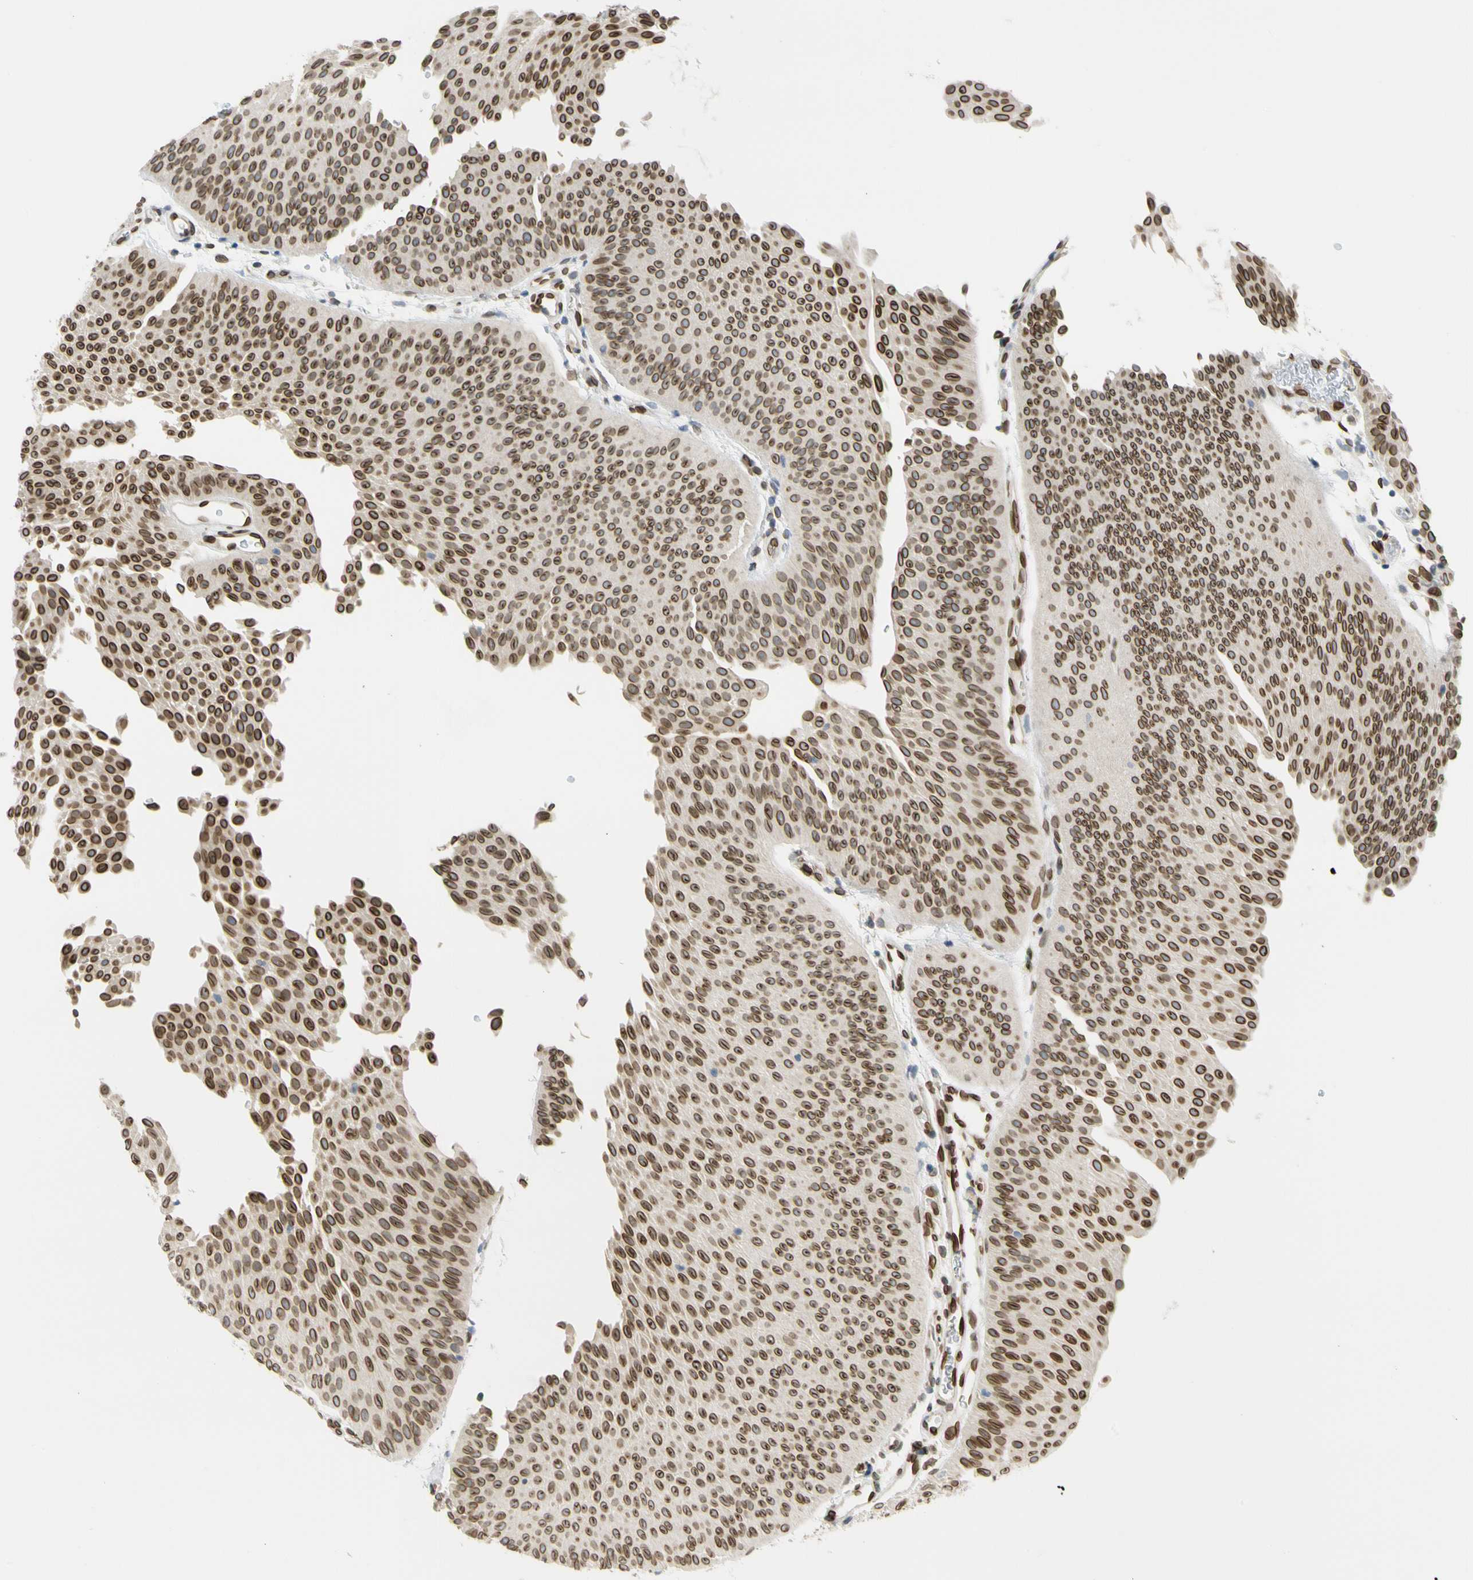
{"staining": {"intensity": "strong", "quantity": ">75%", "location": "cytoplasmic/membranous,nuclear"}, "tissue": "urothelial cancer", "cell_type": "Tumor cells", "image_type": "cancer", "snomed": [{"axis": "morphology", "description": "Urothelial carcinoma, Low grade"}, {"axis": "topography", "description": "Urinary bladder"}], "caption": "Immunohistochemical staining of human low-grade urothelial carcinoma demonstrates strong cytoplasmic/membranous and nuclear protein positivity in approximately >75% of tumor cells. (Stains: DAB in brown, nuclei in blue, Microscopy: brightfield microscopy at high magnification).", "gene": "SUN1", "patient": {"sex": "female", "age": 60}}